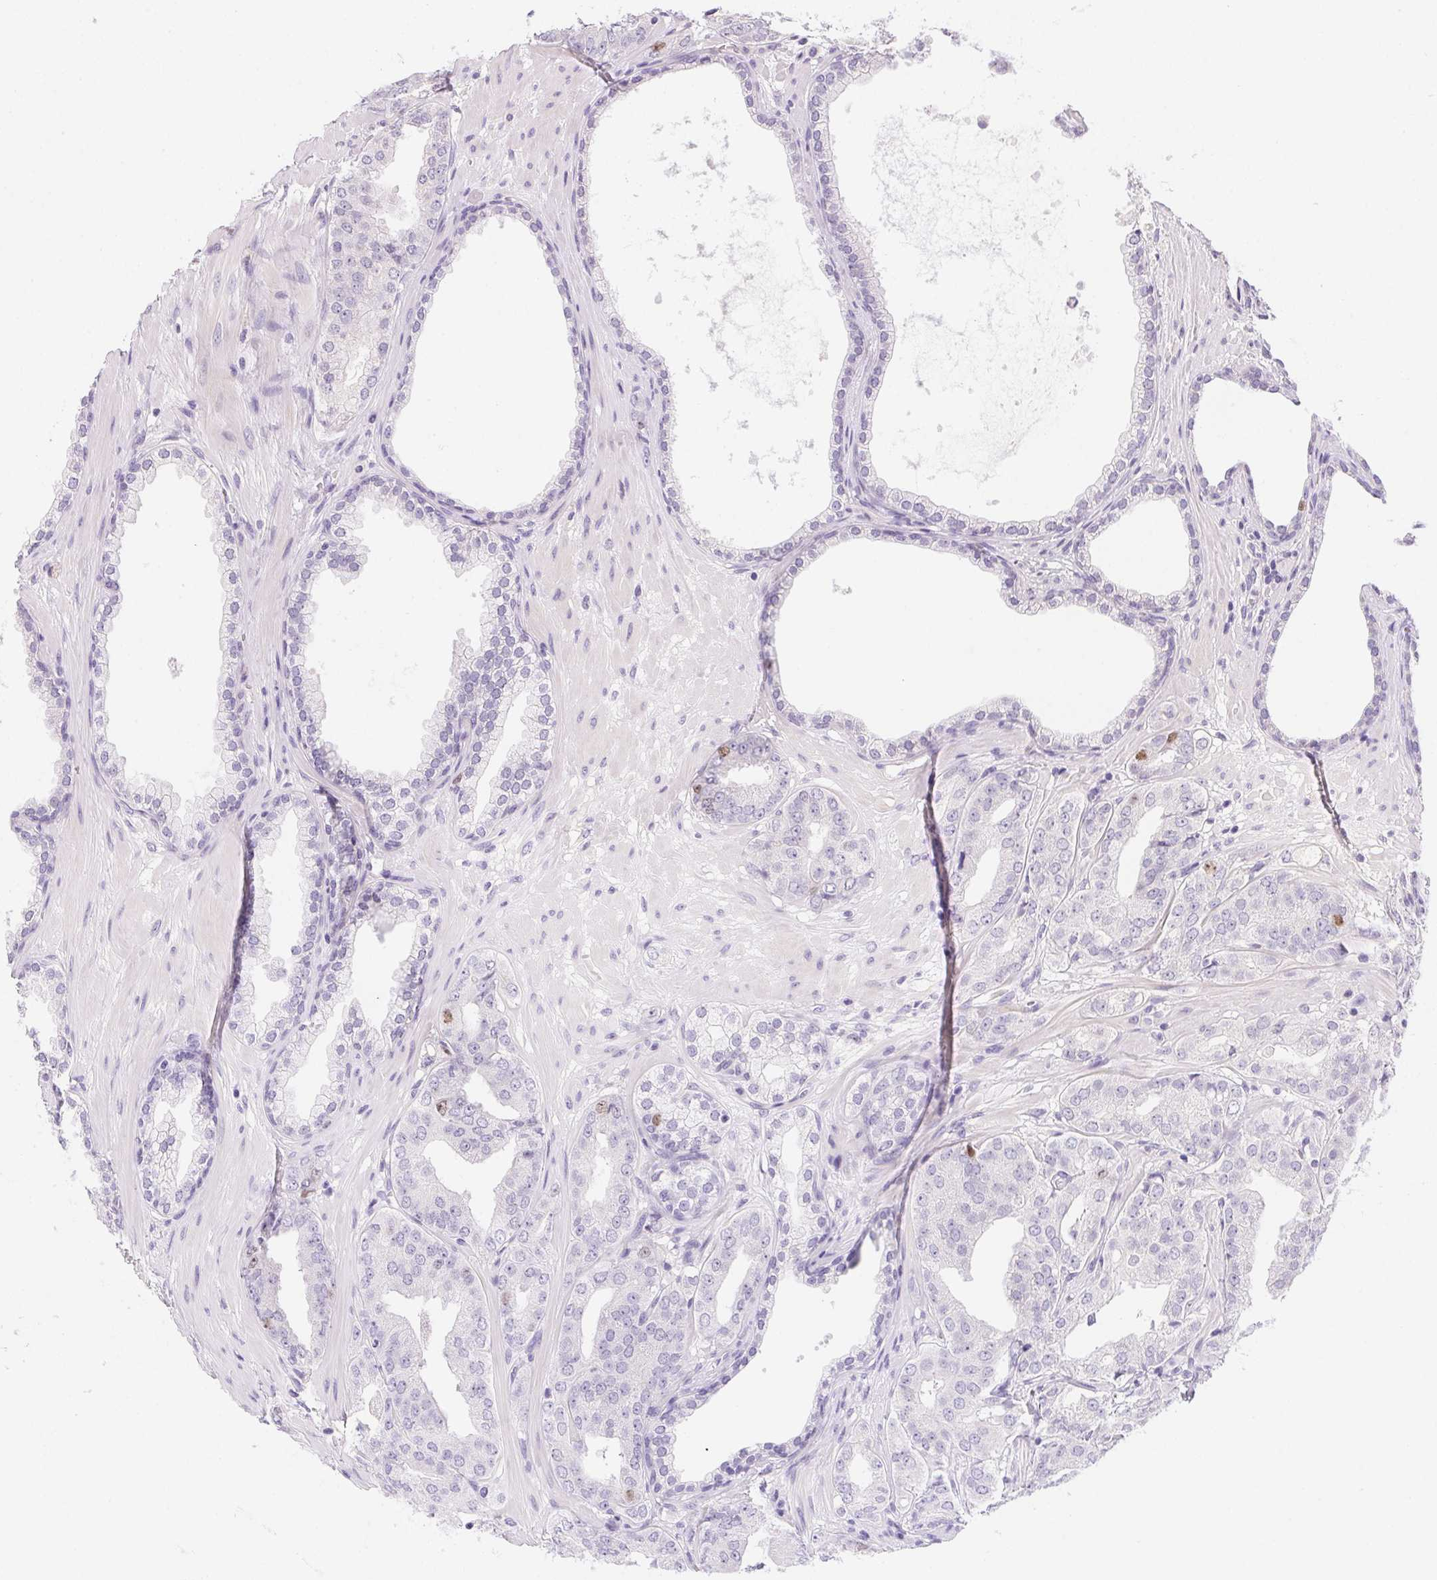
{"staining": {"intensity": "weak", "quantity": "<25%", "location": "nuclear"}, "tissue": "prostate cancer", "cell_type": "Tumor cells", "image_type": "cancer", "snomed": [{"axis": "morphology", "description": "Adenocarcinoma, Low grade"}, {"axis": "topography", "description": "Prostate"}], "caption": "DAB immunohistochemical staining of human prostate cancer (adenocarcinoma (low-grade)) displays no significant positivity in tumor cells.", "gene": "HELLS", "patient": {"sex": "male", "age": 60}}